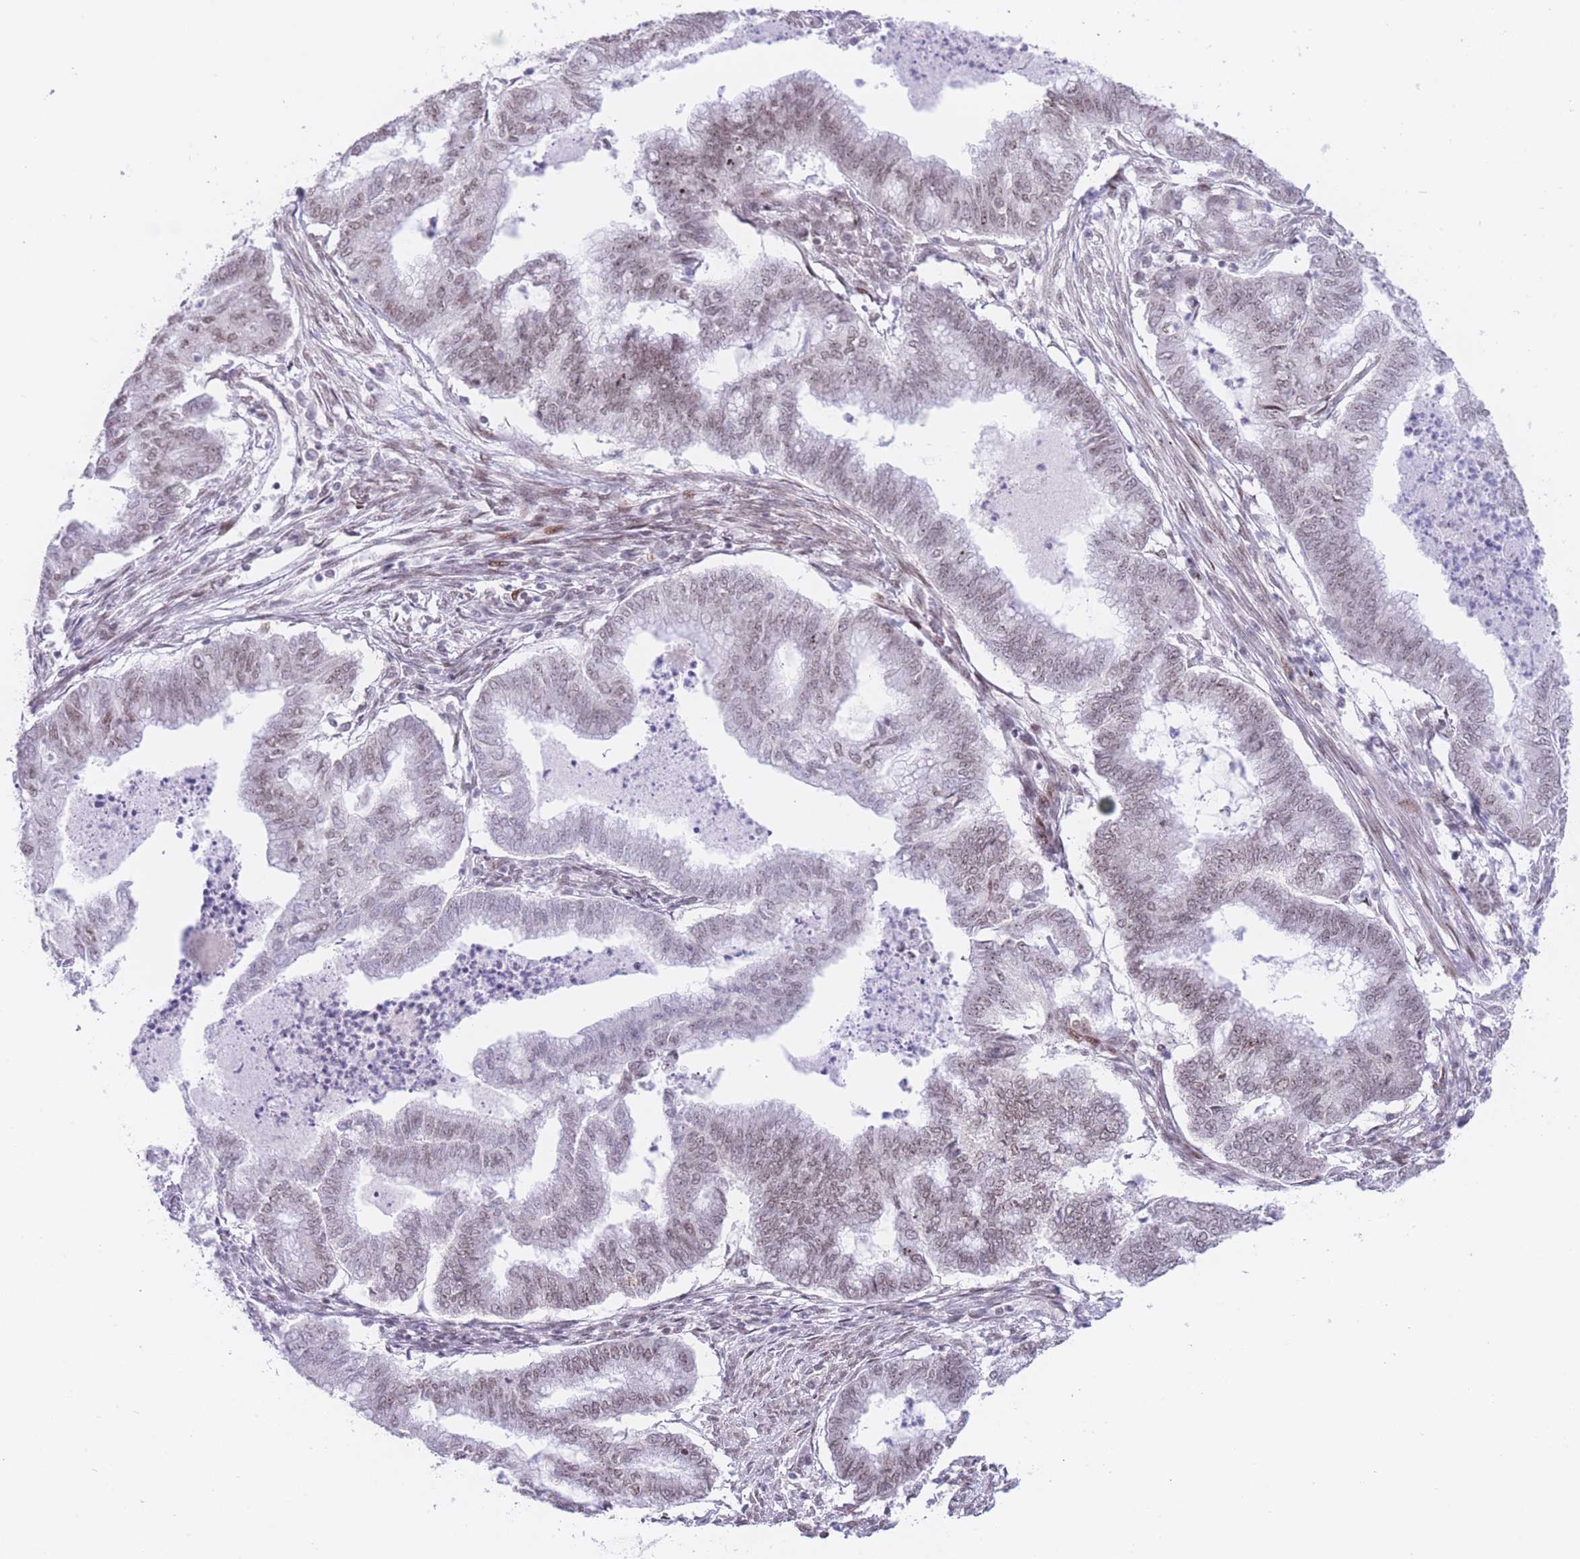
{"staining": {"intensity": "weak", "quantity": "25%-75%", "location": "nuclear"}, "tissue": "endometrial cancer", "cell_type": "Tumor cells", "image_type": "cancer", "snomed": [{"axis": "morphology", "description": "Adenocarcinoma, NOS"}, {"axis": "topography", "description": "Endometrium"}], "caption": "Adenocarcinoma (endometrial) stained for a protein reveals weak nuclear positivity in tumor cells.", "gene": "PCIF1", "patient": {"sex": "female", "age": 79}}